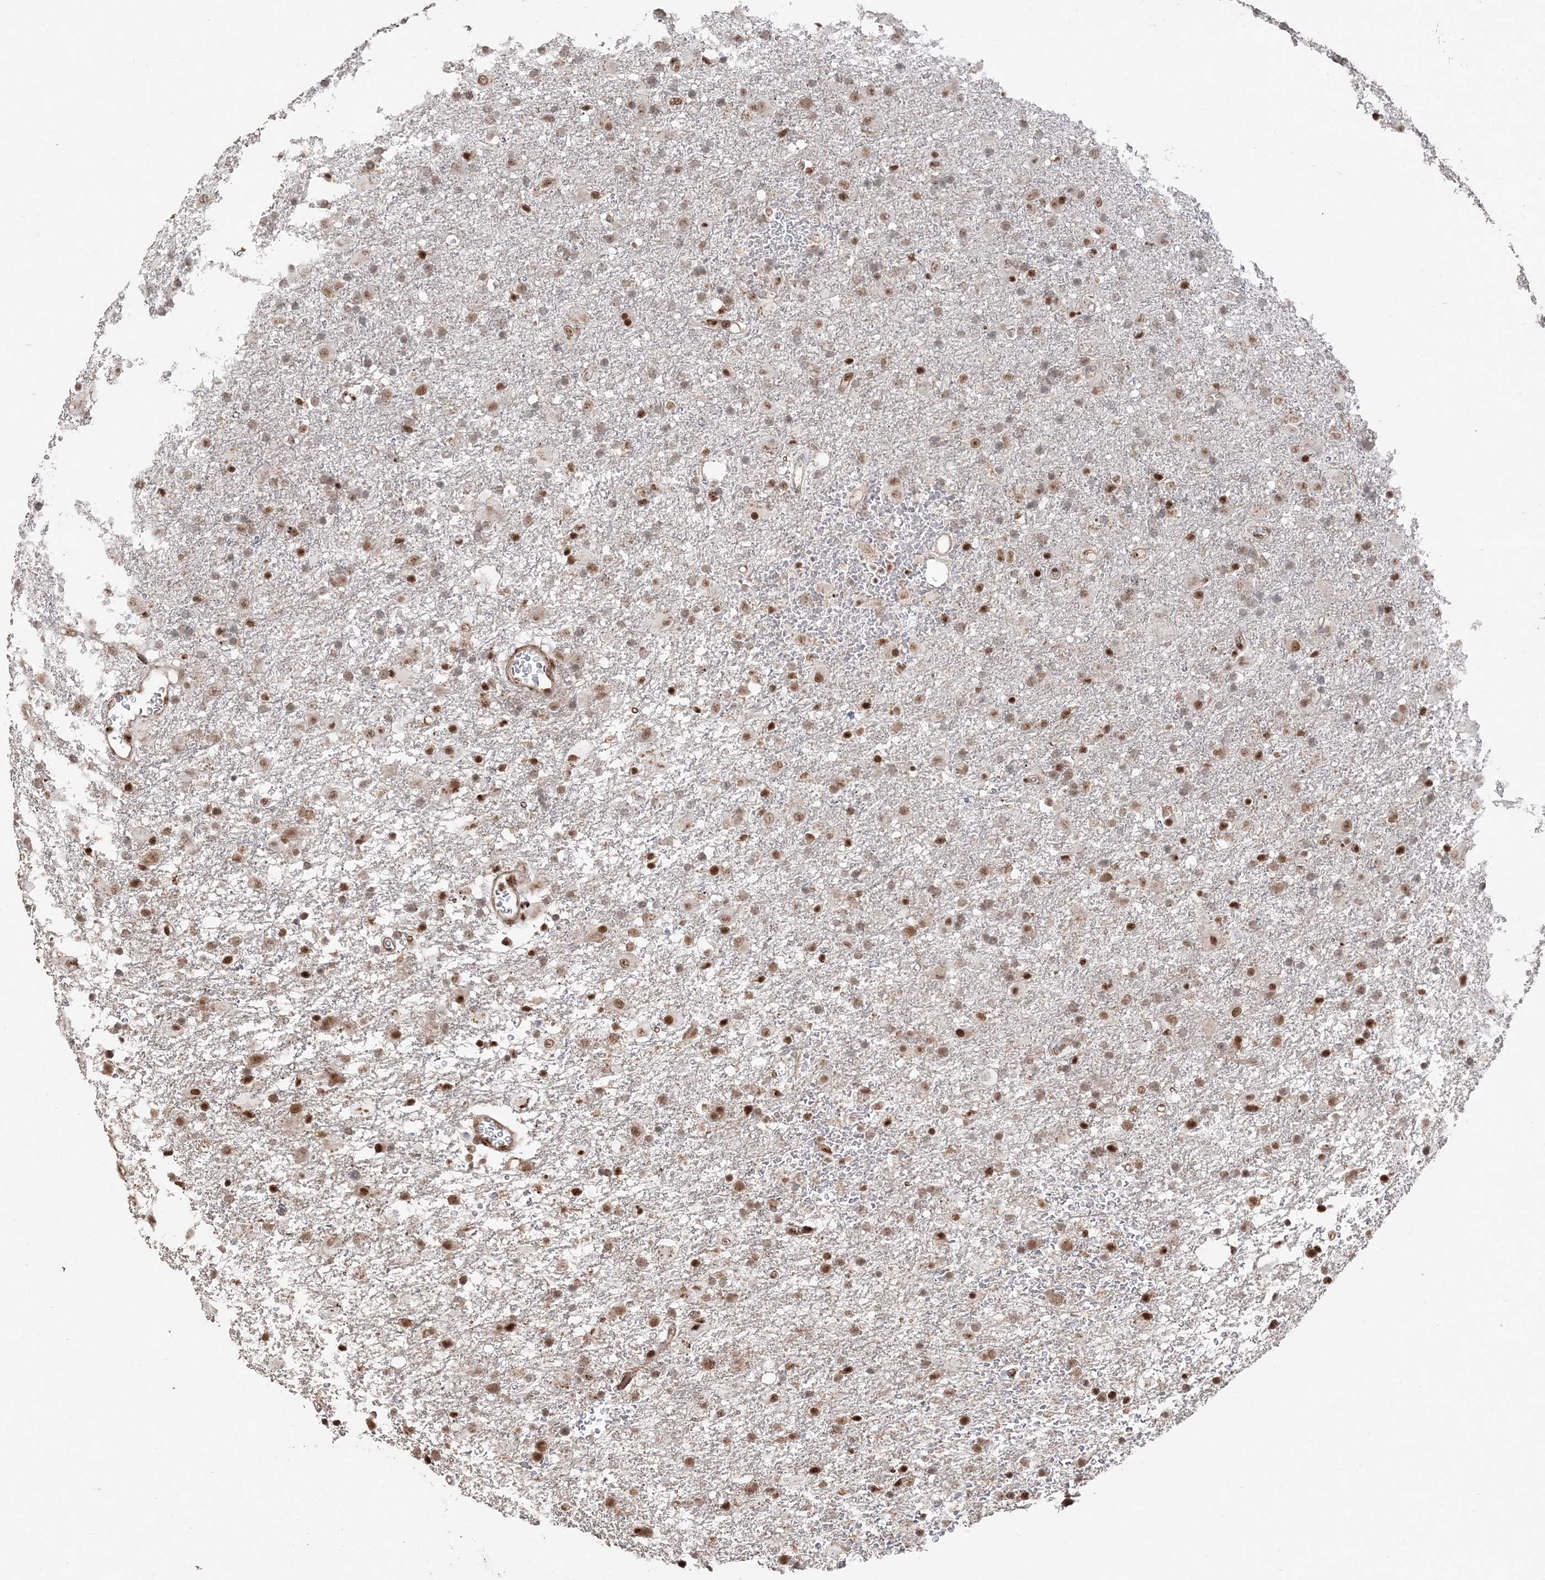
{"staining": {"intensity": "moderate", "quantity": ">75%", "location": "nuclear"}, "tissue": "glioma", "cell_type": "Tumor cells", "image_type": "cancer", "snomed": [{"axis": "morphology", "description": "Glioma, malignant, Low grade"}, {"axis": "topography", "description": "Brain"}], "caption": "Human malignant glioma (low-grade) stained for a protein (brown) shows moderate nuclear positive staining in about >75% of tumor cells.", "gene": "RBM17", "patient": {"sex": "male", "age": 65}}